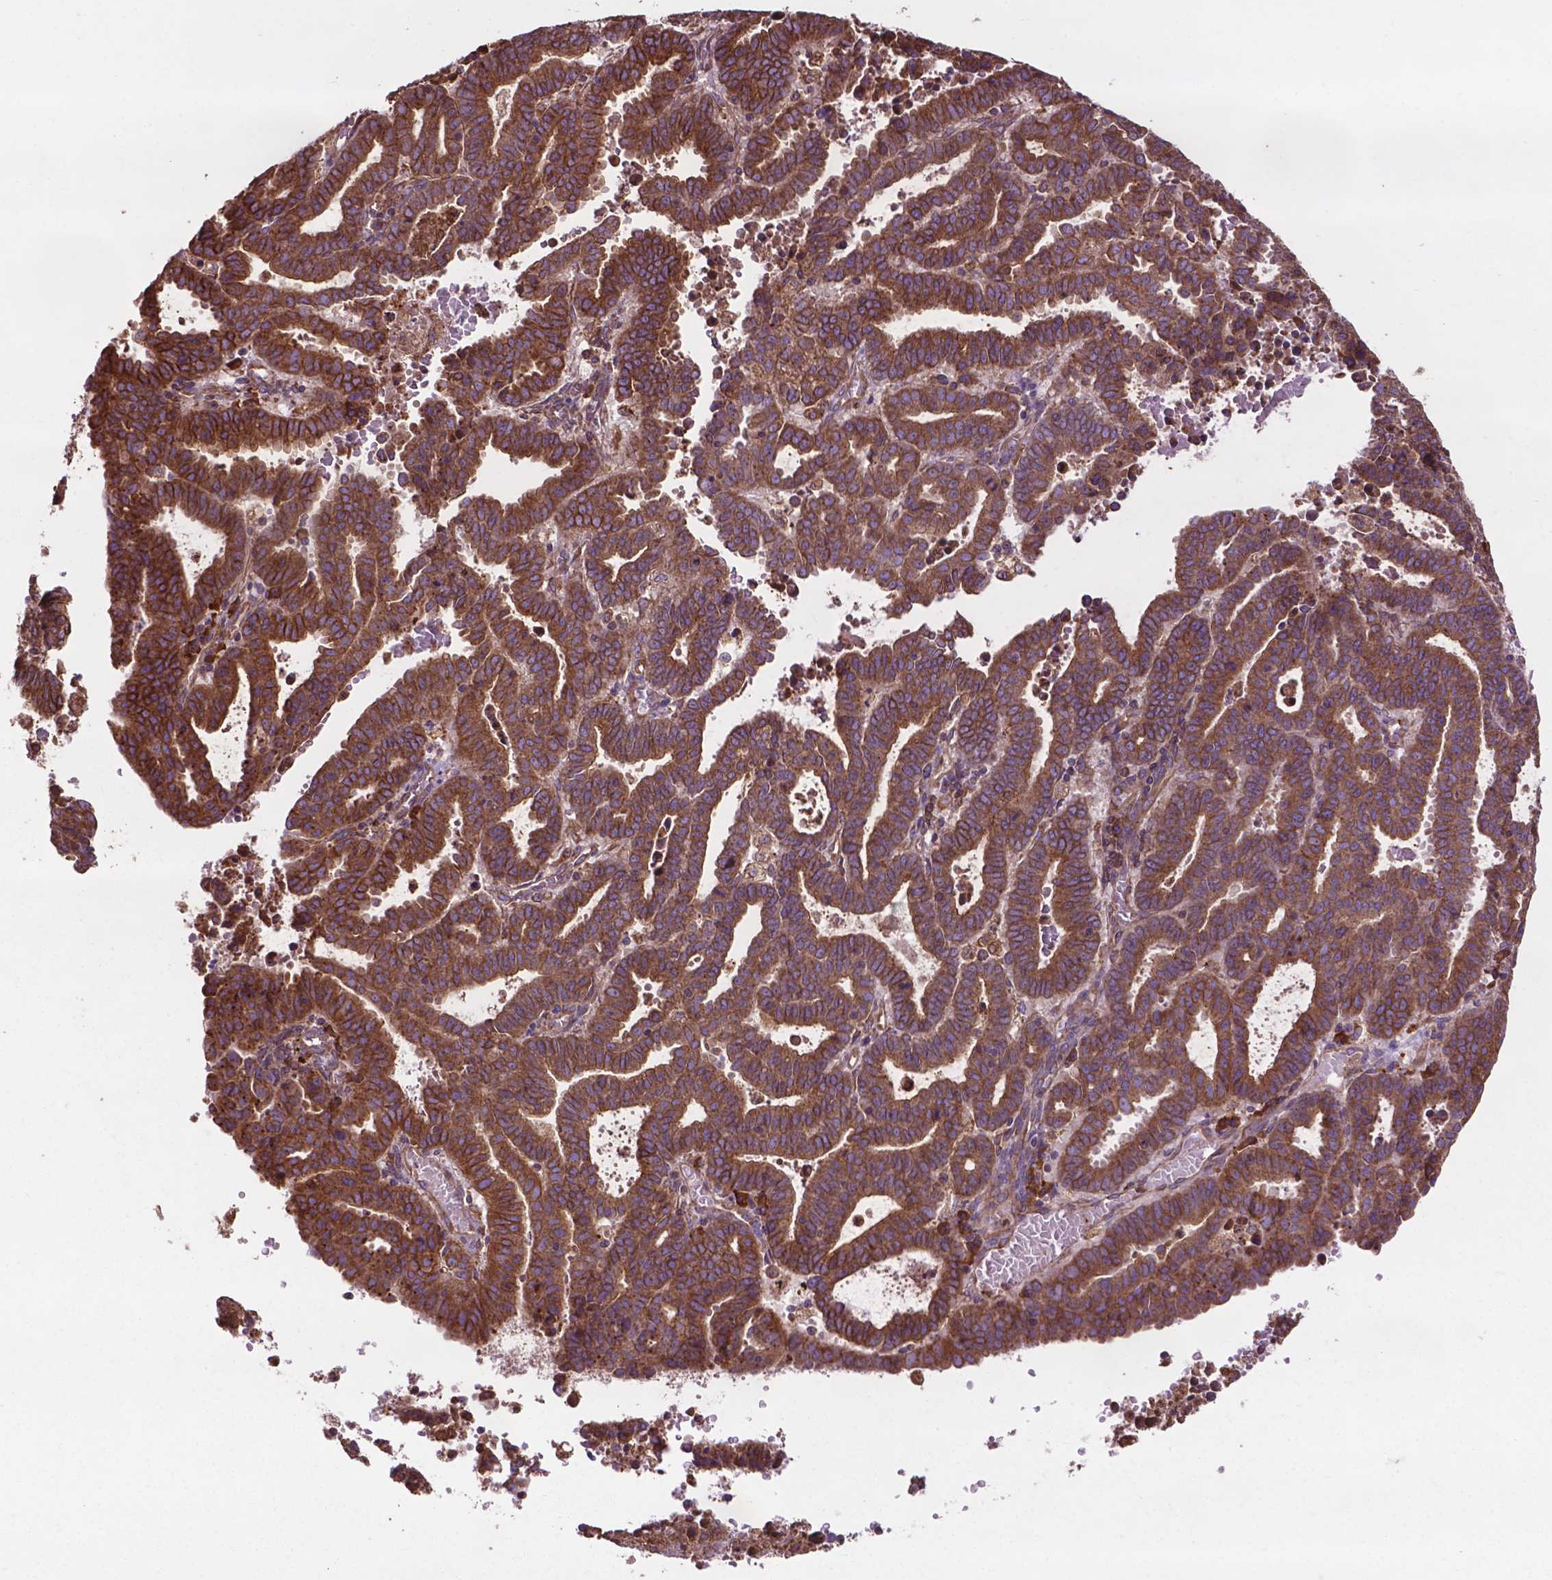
{"staining": {"intensity": "moderate", "quantity": ">75%", "location": "cytoplasmic/membranous"}, "tissue": "endometrial cancer", "cell_type": "Tumor cells", "image_type": "cancer", "snomed": [{"axis": "morphology", "description": "Adenocarcinoma, NOS"}, {"axis": "topography", "description": "Uterus"}], "caption": "A brown stain labels moderate cytoplasmic/membranous positivity of a protein in human endometrial cancer tumor cells.", "gene": "CCDC71L", "patient": {"sex": "female", "age": 83}}